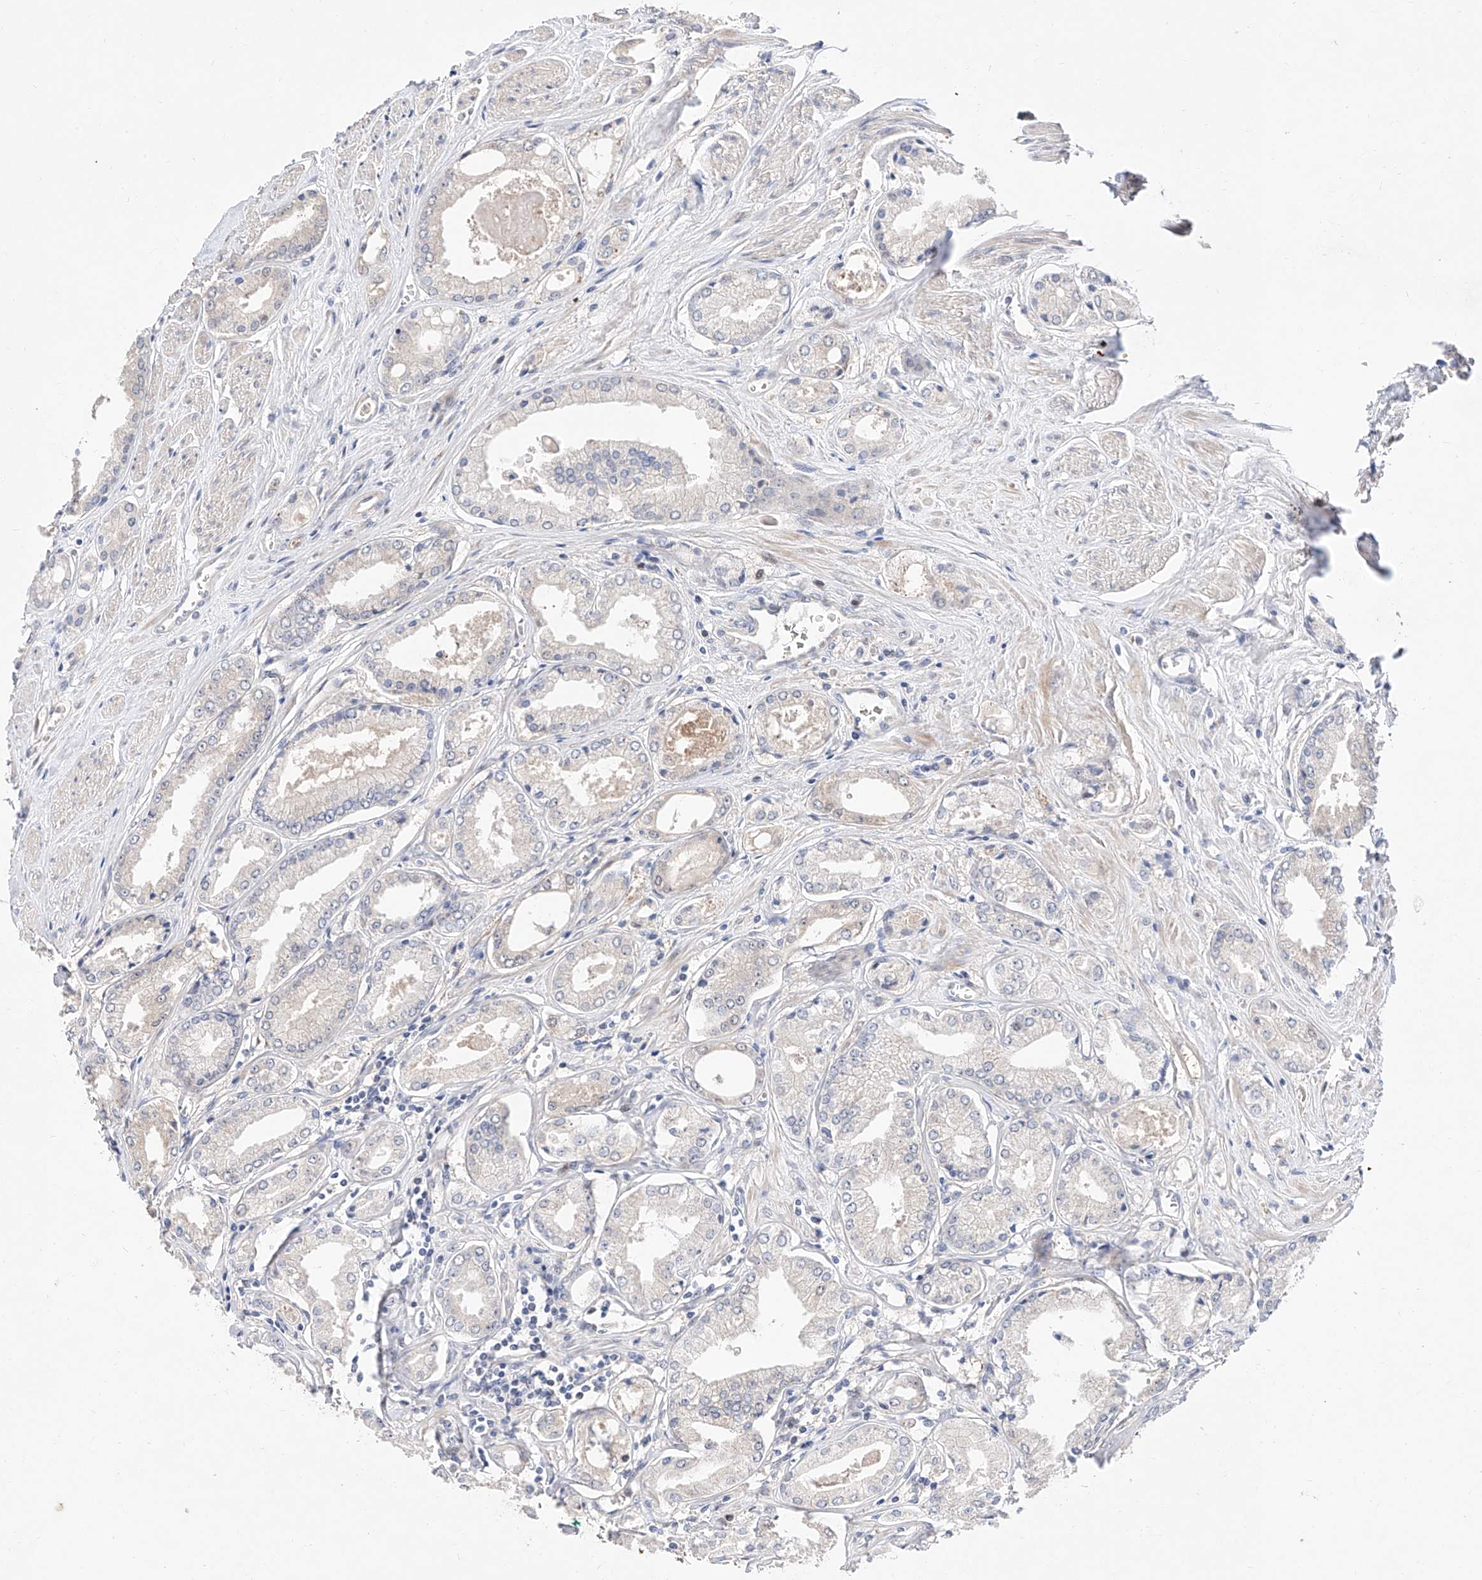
{"staining": {"intensity": "negative", "quantity": "none", "location": "none"}, "tissue": "prostate cancer", "cell_type": "Tumor cells", "image_type": "cancer", "snomed": [{"axis": "morphology", "description": "Adenocarcinoma, Low grade"}, {"axis": "topography", "description": "Prostate"}], "caption": "Protein analysis of prostate adenocarcinoma (low-grade) demonstrates no significant staining in tumor cells.", "gene": "FUCA2", "patient": {"sex": "male", "age": 60}}